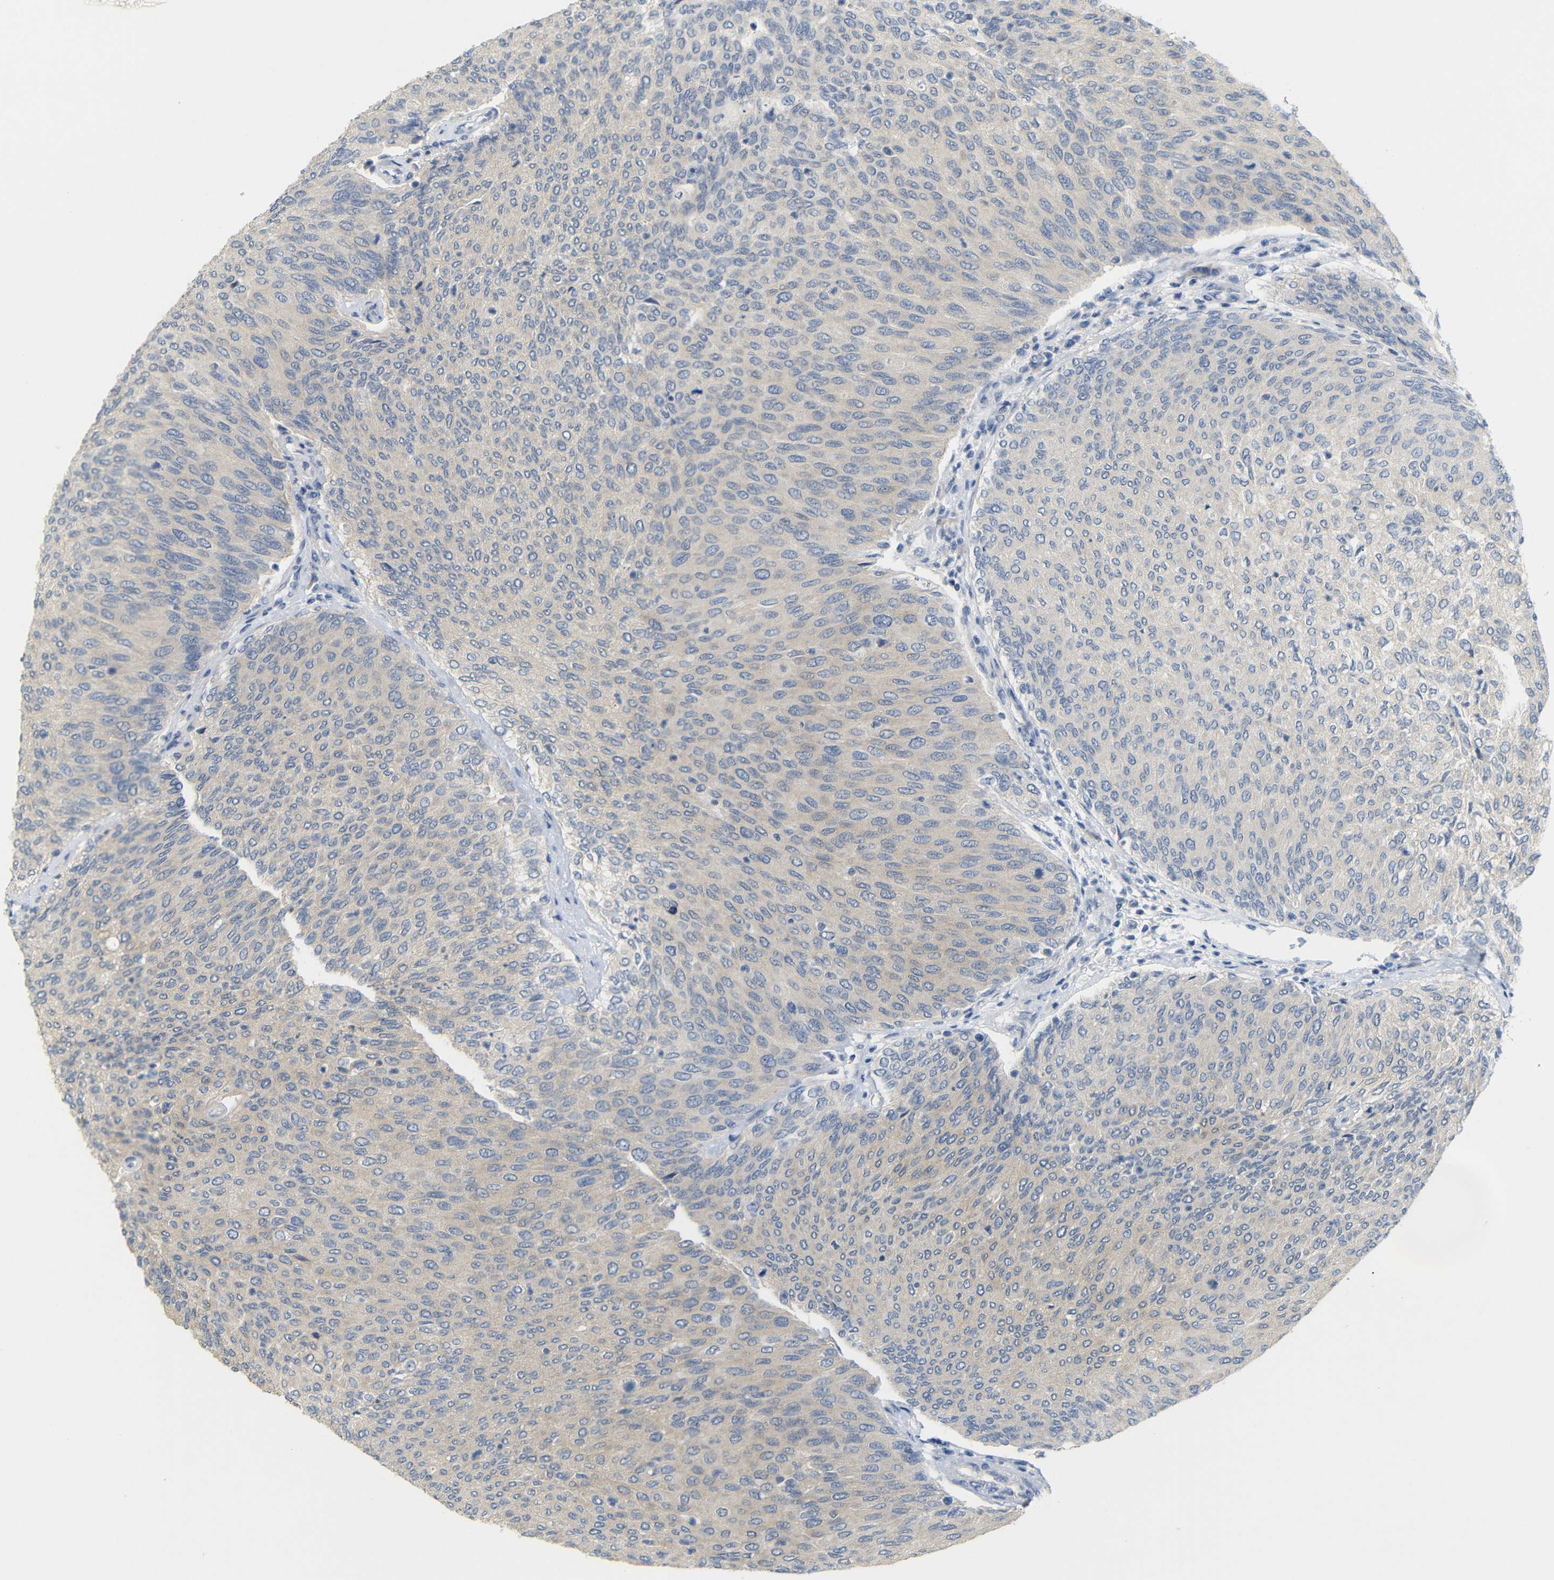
{"staining": {"intensity": "weak", "quantity": "25%-75%", "location": "cytoplasmic/membranous"}, "tissue": "urothelial cancer", "cell_type": "Tumor cells", "image_type": "cancer", "snomed": [{"axis": "morphology", "description": "Urothelial carcinoma, Low grade"}, {"axis": "topography", "description": "Urinary bladder"}], "caption": "Urothelial cancer was stained to show a protein in brown. There is low levels of weak cytoplasmic/membranous positivity in about 25%-75% of tumor cells.", "gene": "TBC1D32", "patient": {"sex": "female", "age": 79}}